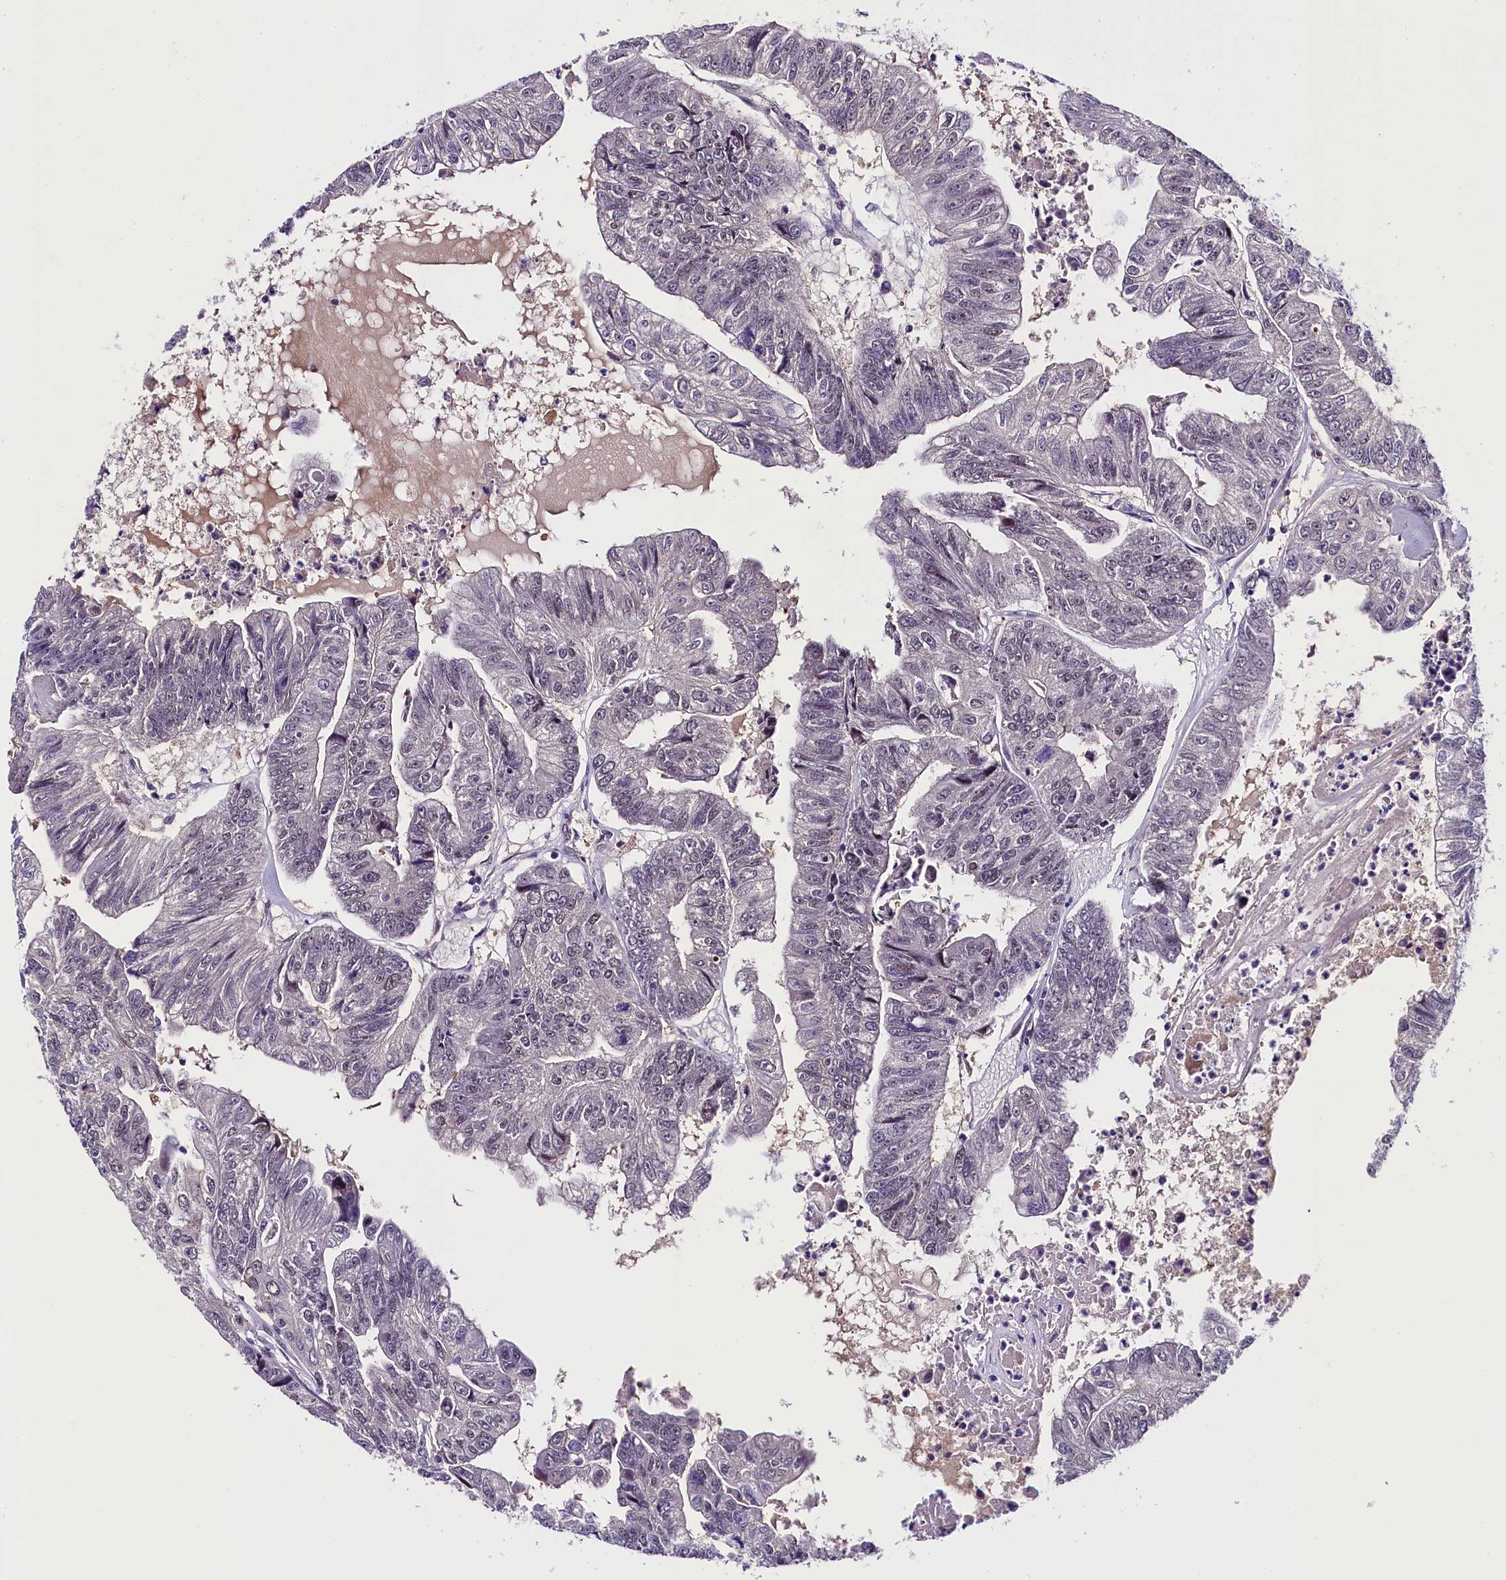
{"staining": {"intensity": "negative", "quantity": "none", "location": "none"}, "tissue": "colorectal cancer", "cell_type": "Tumor cells", "image_type": "cancer", "snomed": [{"axis": "morphology", "description": "Adenocarcinoma, NOS"}, {"axis": "topography", "description": "Colon"}], "caption": "Immunohistochemistry (IHC) of human colorectal cancer (adenocarcinoma) demonstrates no staining in tumor cells.", "gene": "IQCN", "patient": {"sex": "female", "age": 67}}